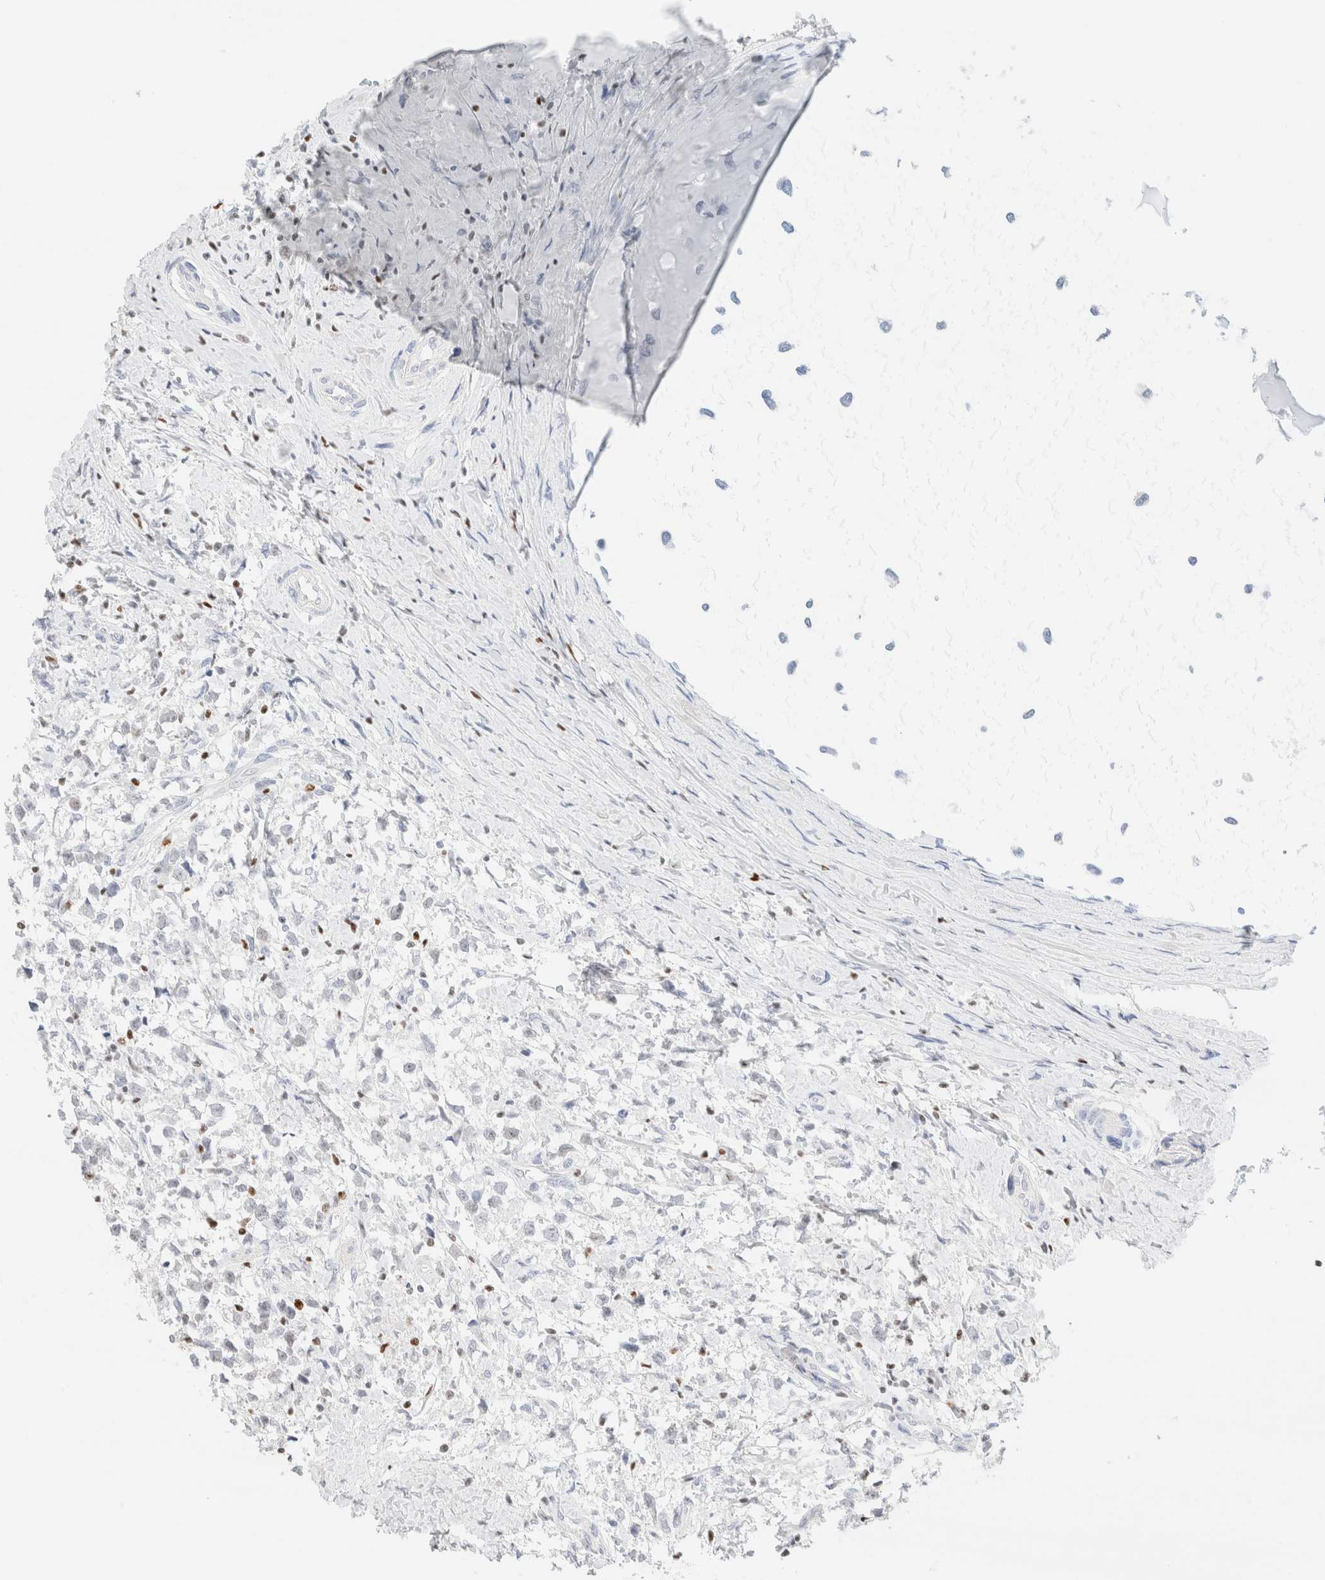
{"staining": {"intensity": "negative", "quantity": "none", "location": "none"}, "tissue": "testis cancer", "cell_type": "Tumor cells", "image_type": "cancer", "snomed": [{"axis": "morphology", "description": "Seminoma, NOS"}, {"axis": "morphology", "description": "Carcinoma, Embryonal, NOS"}, {"axis": "topography", "description": "Testis"}], "caption": "A histopathology image of human testis cancer is negative for staining in tumor cells. The staining is performed using DAB (3,3'-diaminobenzidine) brown chromogen with nuclei counter-stained in using hematoxylin.", "gene": "IKZF3", "patient": {"sex": "male", "age": 51}}